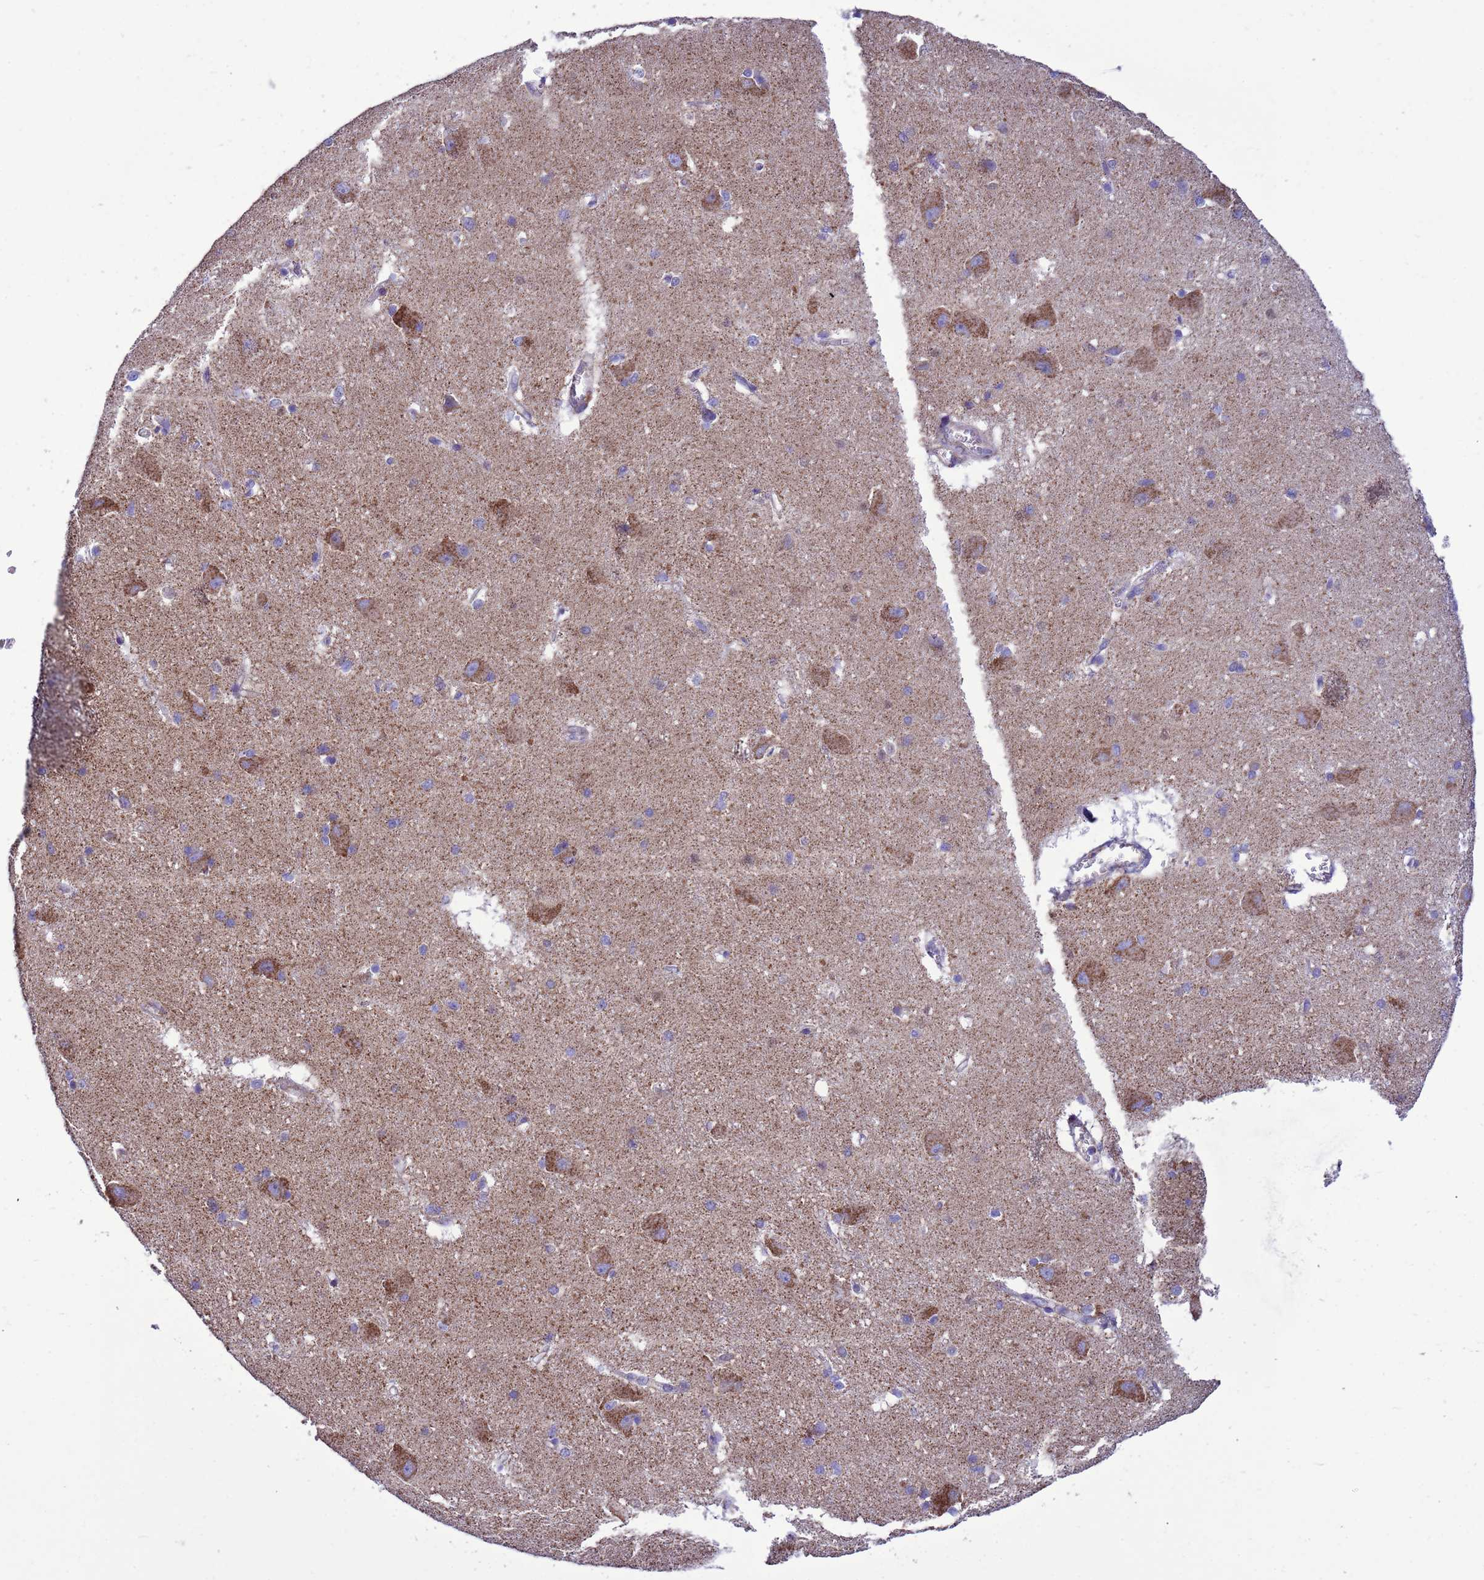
{"staining": {"intensity": "moderate", "quantity": "<25%", "location": "cytoplasmic/membranous"}, "tissue": "caudate", "cell_type": "Glial cells", "image_type": "normal", "snomed": [{"axis": "morphology", "description": "Normal tissue, NOS"}, {"axis": "topography", "description": "Lateral ventricle wall"}], "caption": "Protein positivity by IHC demonstrates moderate cytoplasmic/membranous positivity in approximately <25% of glial cells in benign caudate. The staining was performed using DAB to visualize the protein expression in brown, while the nuclei were stained in blue with hematoxylin (Magnification: 20x).", "gene": "CCDC191", "patient": {"sex": "male", "age": 37}}